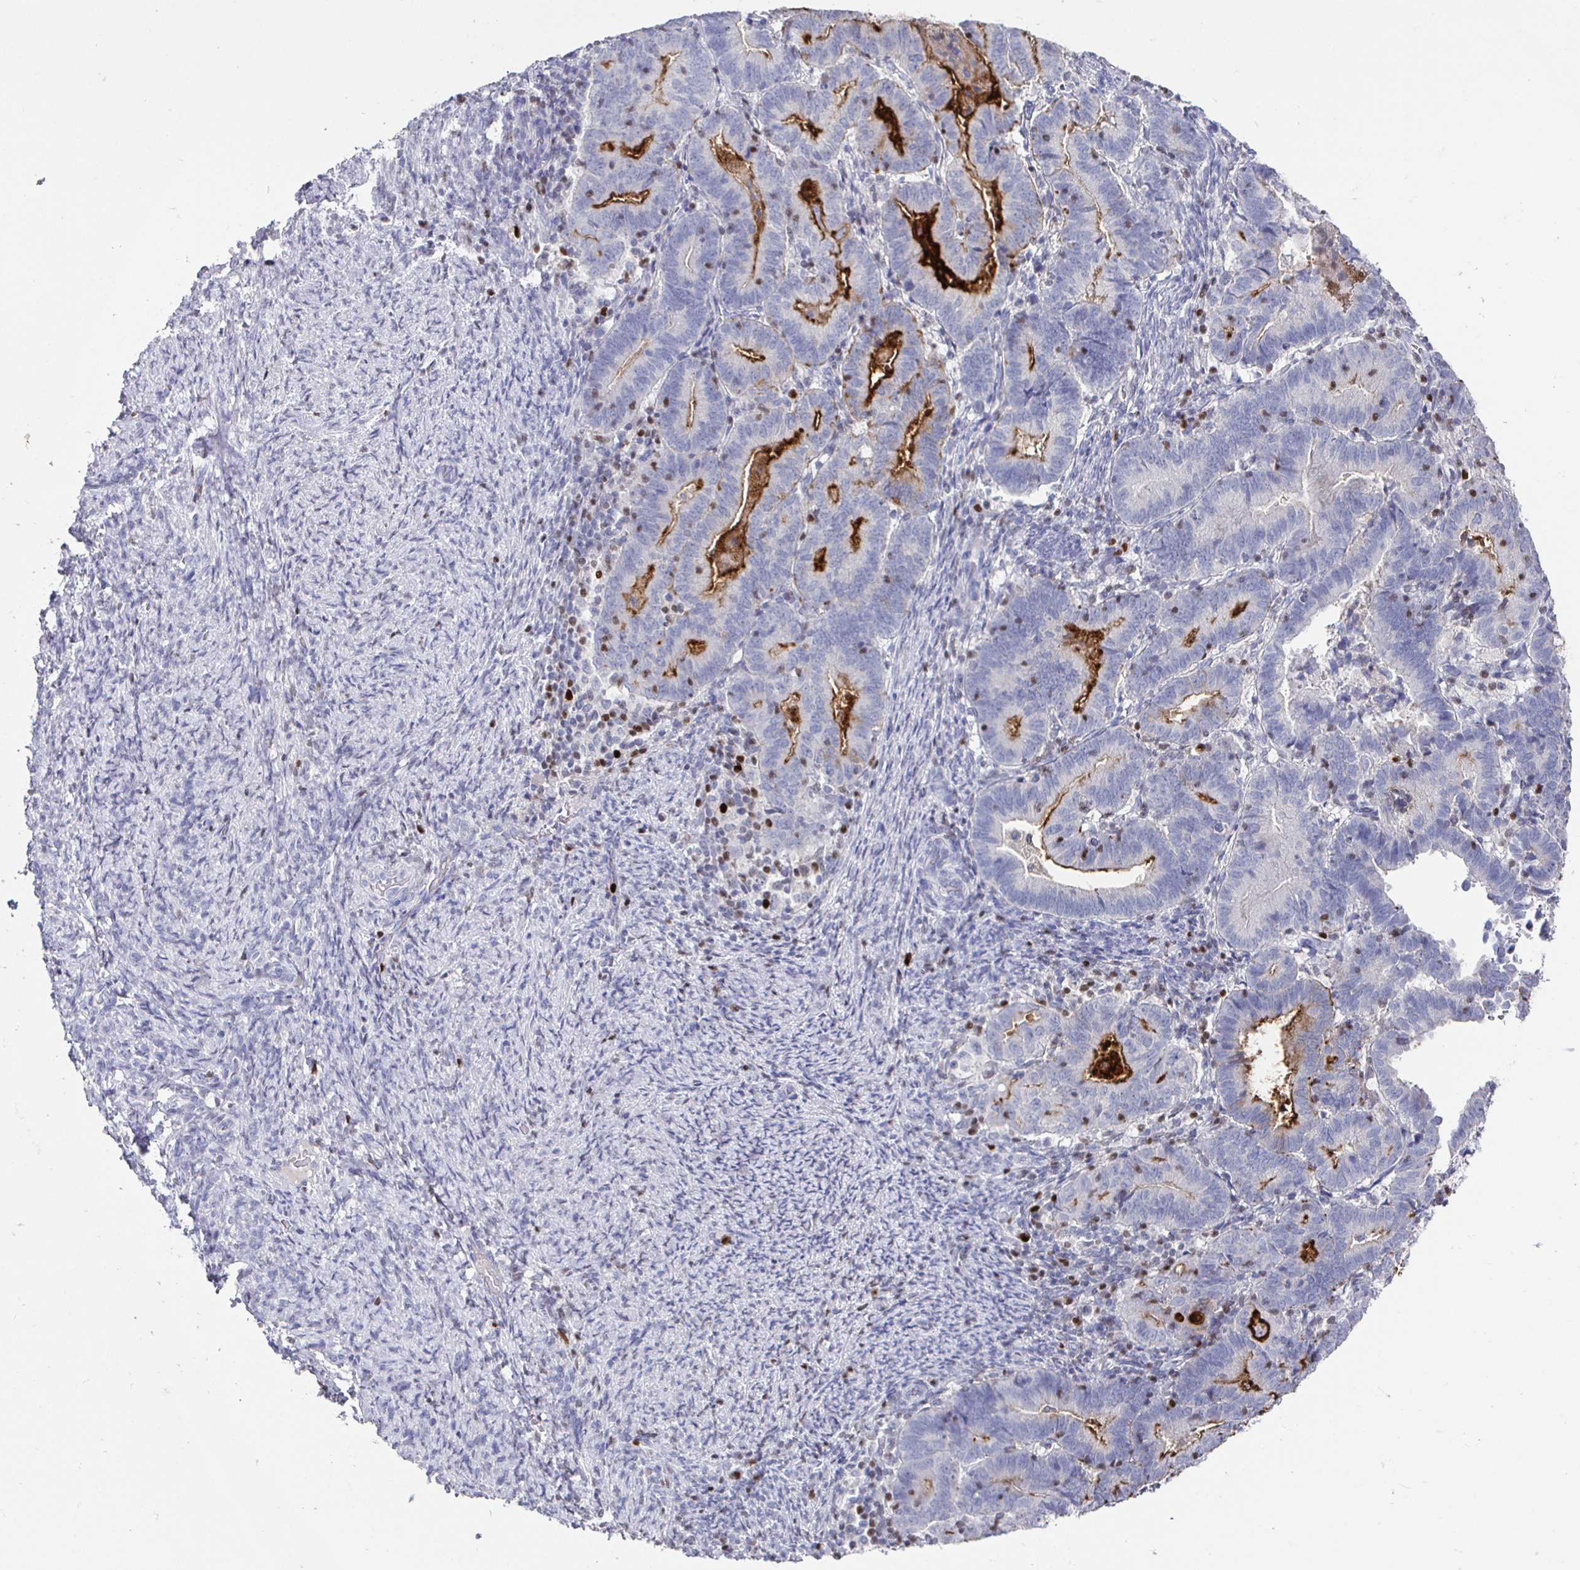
{"staining": {"intensity": "moderate", "quantity": "25%-75%", "location": "cytoplasmic/membranous"}, "tissue": "endometrial cancer", "cell_type": "Tumor cells", "image_type": "cancer", "snomed": [{"axis": "morphology", "description": "Adenocarcinoma, NOS"}, {"axis": "topography", "description": "Endometrium"}], "caption": "This photomicrograph shows endometrial adenocarcinoma stained with immunohistochemistry to label a protein in brown. The cytoplasmic/membranous of tumor cells show moderate positivity for the protein. Nuclei are counter-stained blue.", "gene": "RUNX2", "patient": {"sex": "female", "age": 70}}